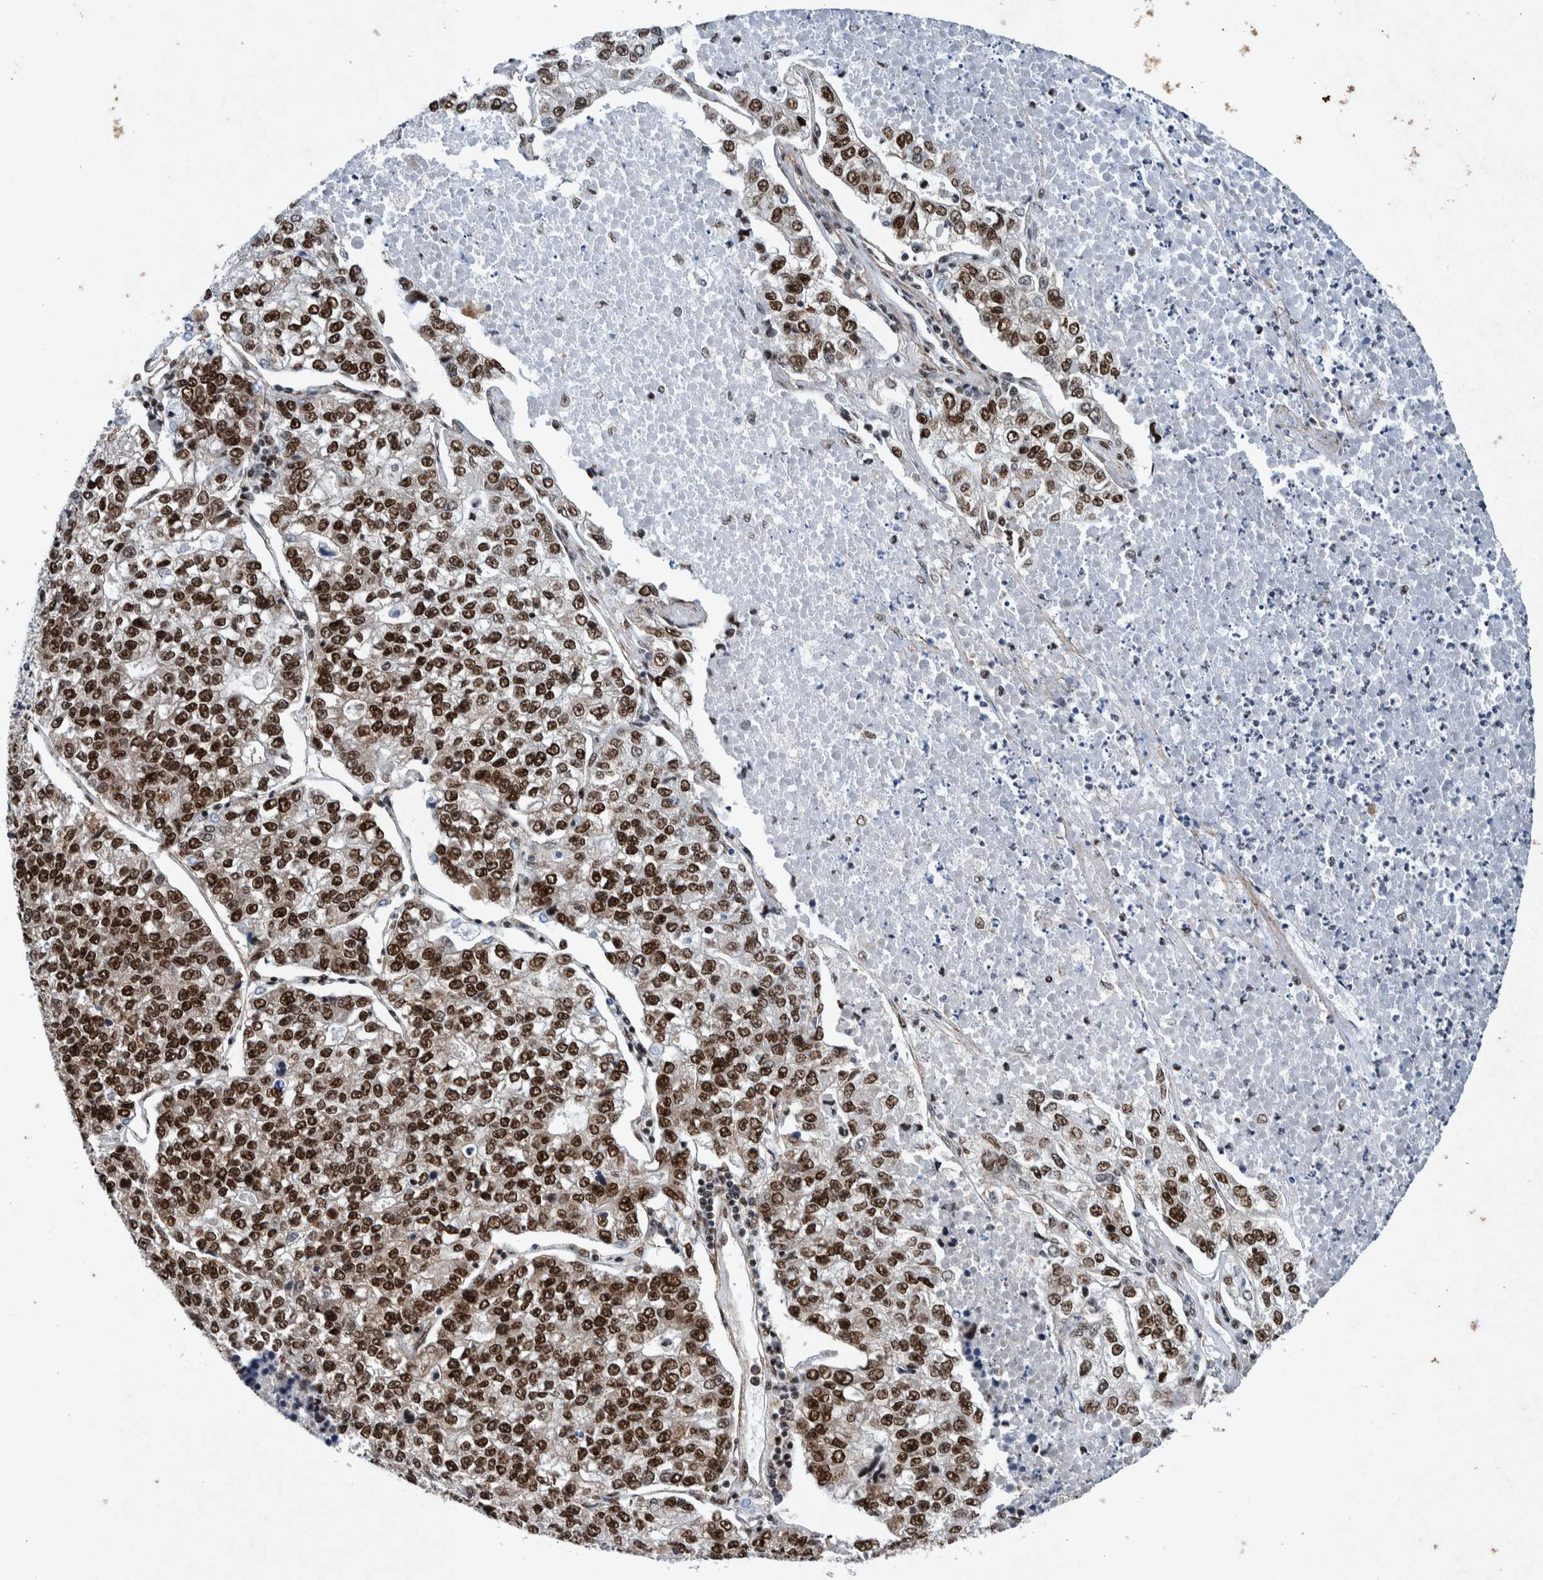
{"staining": {"intensity": "strong", "quantity": ">75%", "location": "nuclear"}, "tissue": "lung cancer", "cell_type": "Tumor cells", "image_type": "cancer", "snomed": [{"axis": "morphology", "description": "Adenocarcinoma, NOS"}, {"axis": "topography", "description": "Lung"}], "caption": "This is an image of immunohistochemistry staining of lung cancer (adenocarcinoma), which shows strong staining in the nuclear of tumor cells.", "gene": "TAF10", "patient": {"sex": "male", "age": 49}}